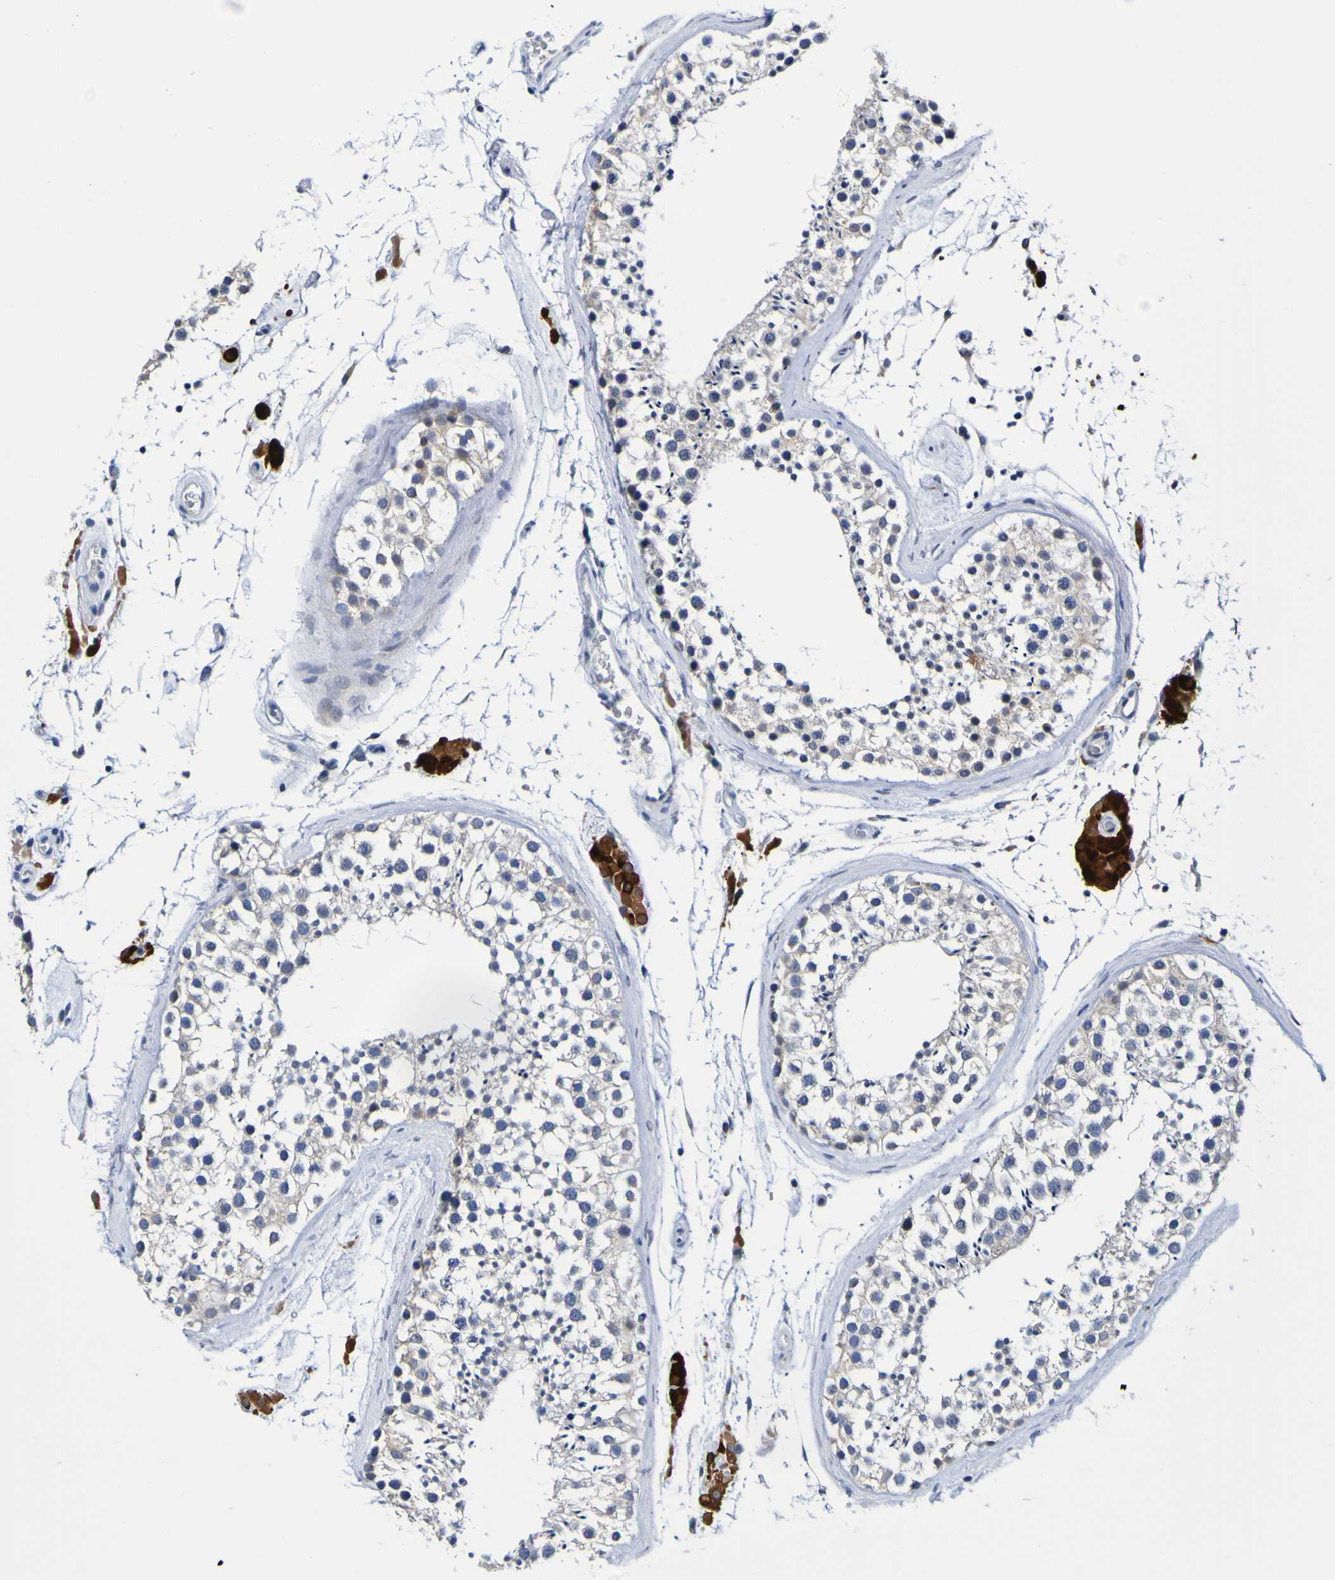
{"staining": {"intensity": "negative", "quantity": "none", "location": "none"}, "tissue": "testis", "cell_type": "Cells in seminiferous ducts", "image_type": "normal", "snomed": [{"axis": "morphology", "description": "Normal tissue, NOS"}, {"axis": "topography", "description": "Testis"}], "caption": "IHC image of normal testis: human testis stained with DAB shows no significant protein expression in cells in seminiferous ducts.", "gene": "VMA21", "patient": {"sex": "male", "age": 46}}